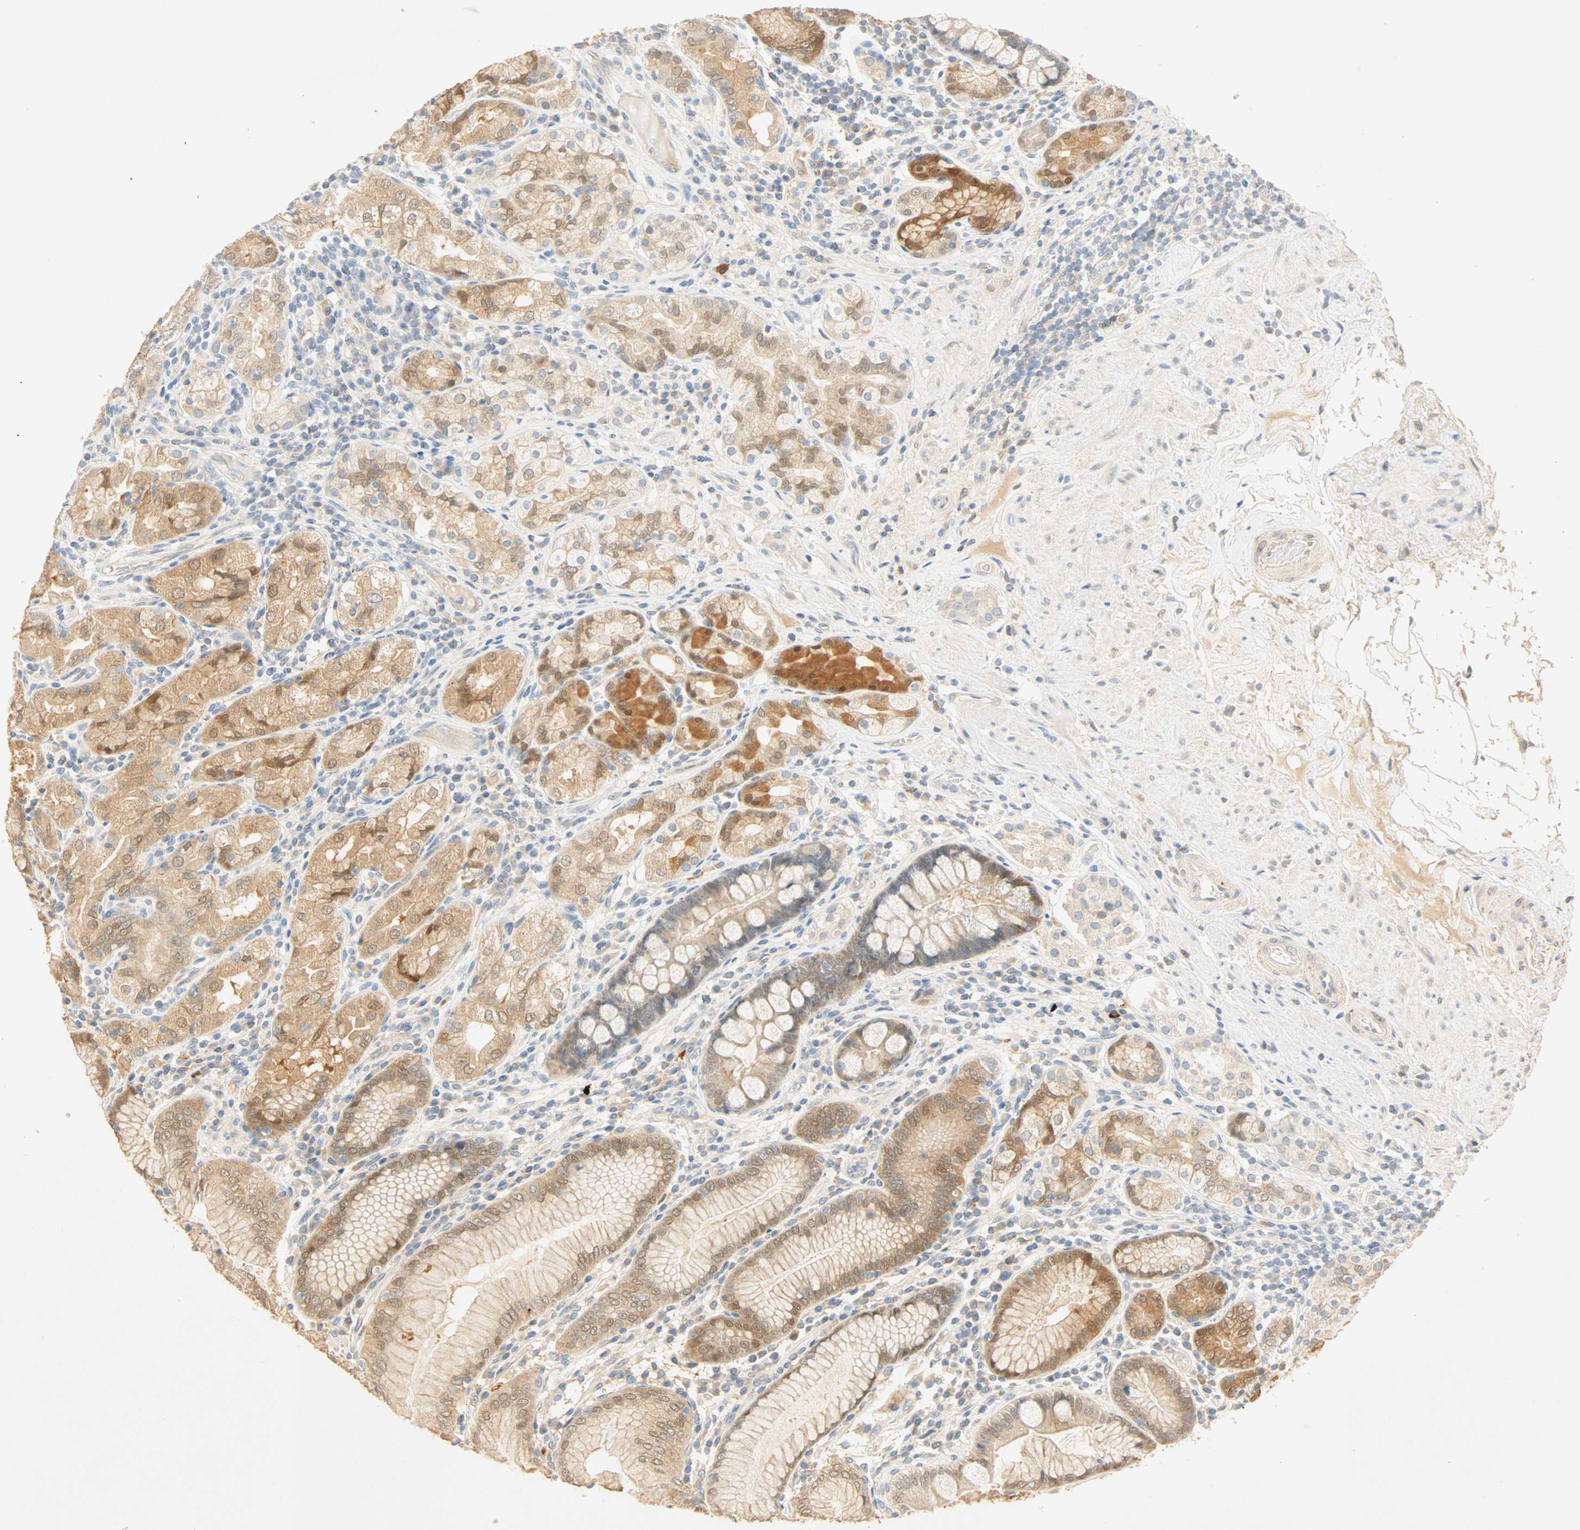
{"staining": {"intensity": "moderate", "quantity": ">75%", "location": "cytoplasmic/membranous"}, "tissue": "stomach", "cell_type": "Glandular cells", "image_type": "normal", "snomed": [{"axis": "morphology", "description": "Normal tissue, NOS"}, {"axis": "topography", "description": "Stomach, lower"}], "caption": "Protein staining of unremarkable stomach exhibits moderate cytoplasmic/membranous expression in approximately >75% of glandular cells. Using DAB (3,3'-diaminobenzidine) (brown) and hematoxylin (blue) stains, captured at high magnification using brightfield microscopy.", "gene": "SELENBP1", "patient": {"sex": "female", "age": 76}}